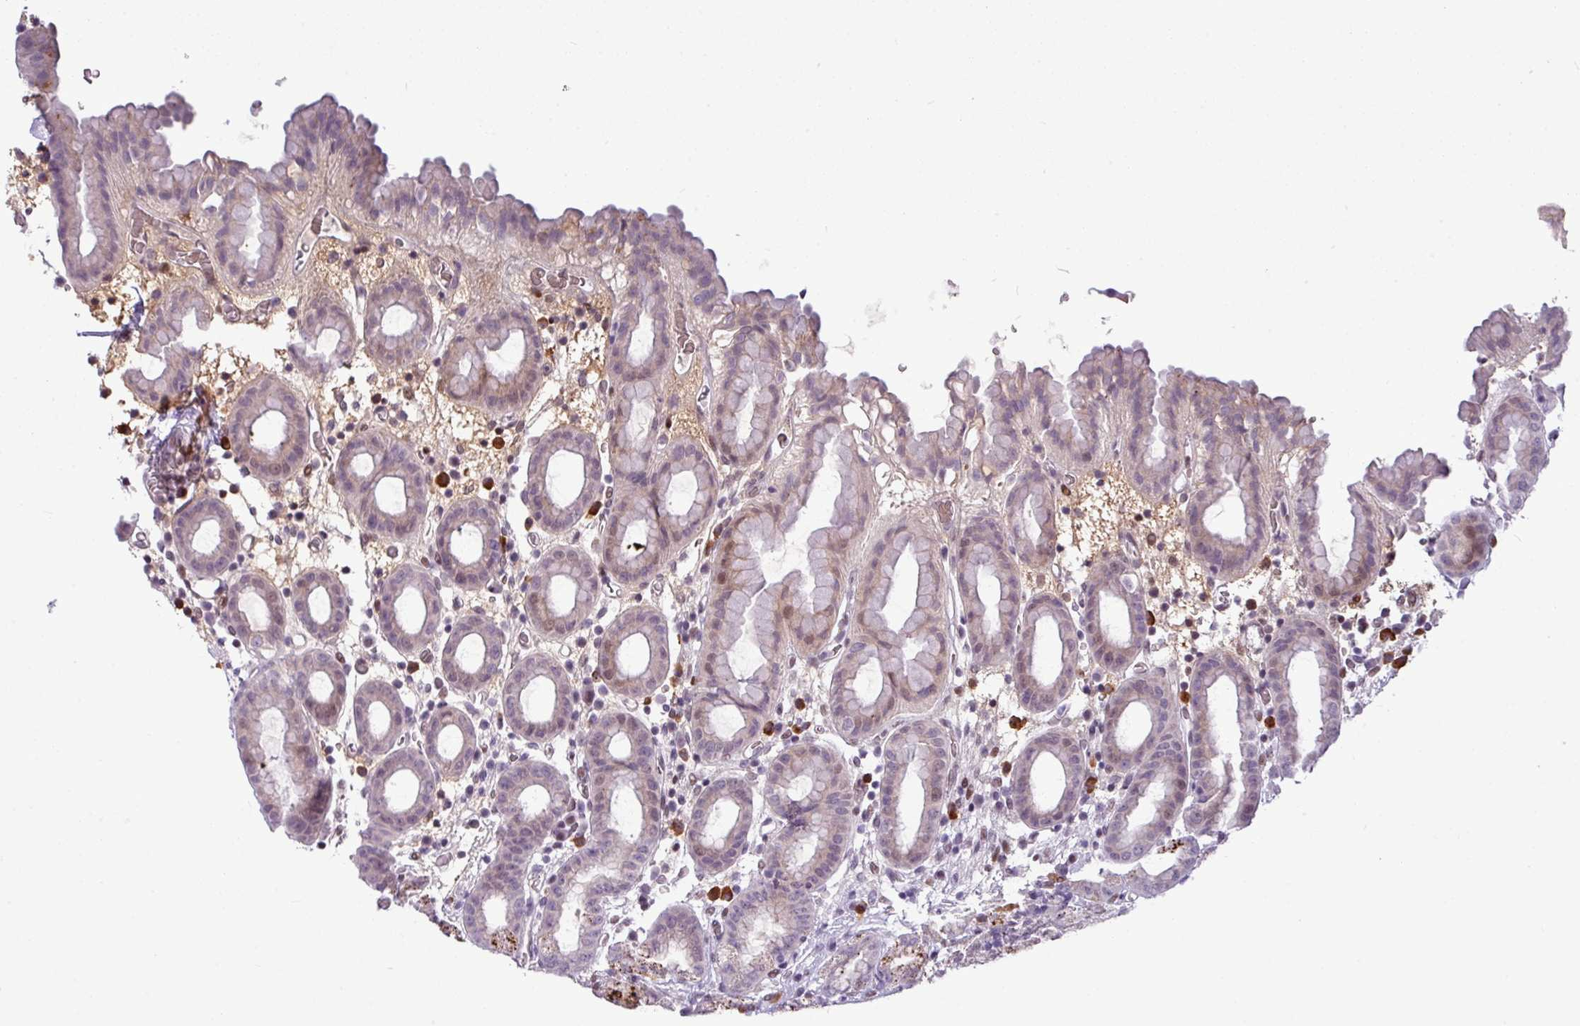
{"staining": {"intensity": "weak", "quantity": "<25%", "location": "nuclear"}, "tissue": "stomach", "cell_type": "Glandular cells", "image_type": "normal", "snomed": [{"axis": "morphology", "description": "Normal tissue, NOS"}, {"axis": "topography", "description": "Stomach, upper"}, {"axis": "topography", "description": "Stomach, lower"}, {"axis": "topography", "description": "Small intestine"}], "caption": "The micrograph demonstrates no significant staining in glandular cells of stomach.", "gene": "SLC66A2", "patient": {"sex": "male", "age": 68}}